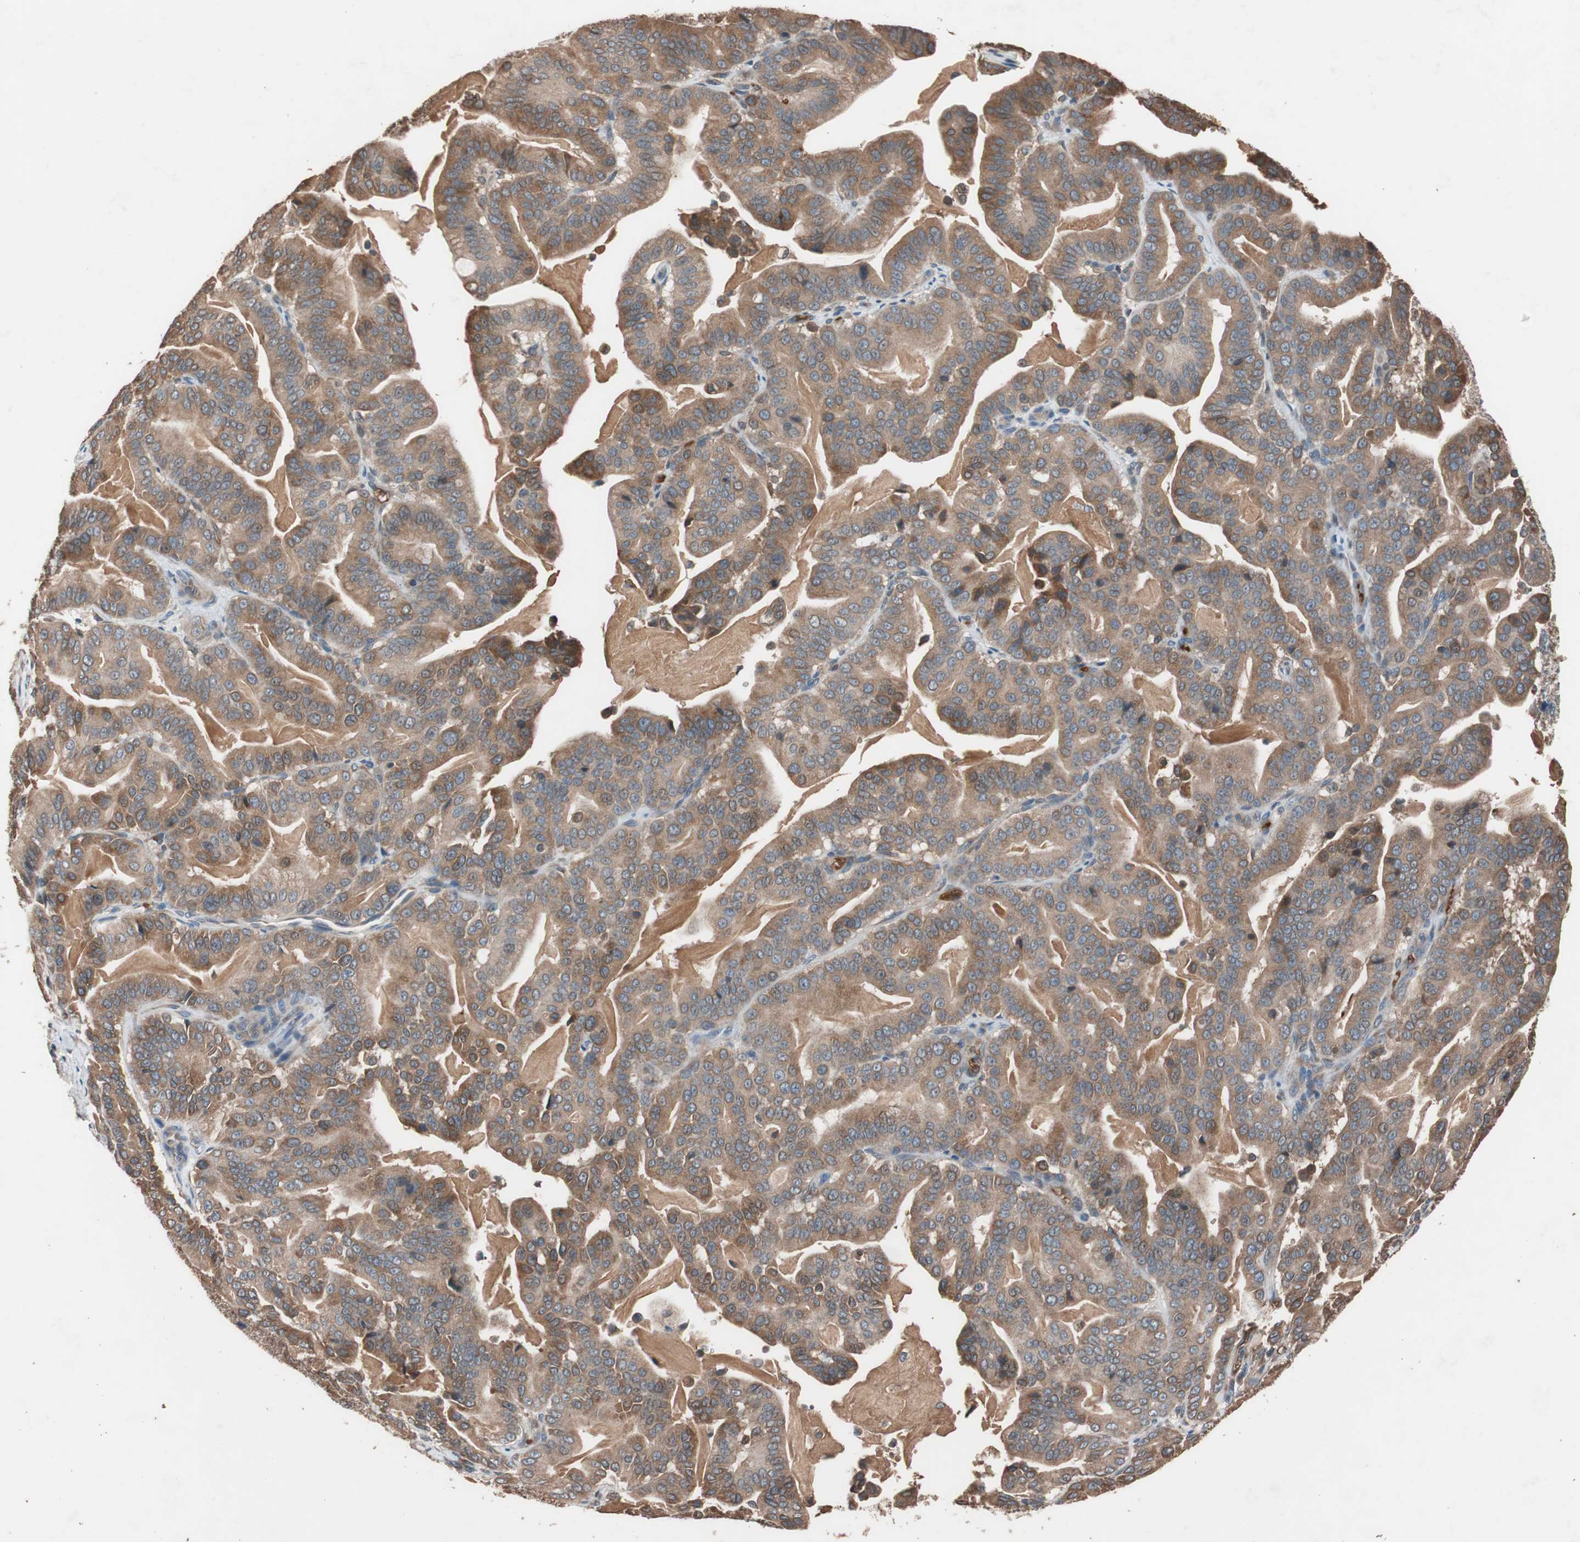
{"staining": {"intensity": "moderate", "quantity": ">75%", "location": "cytoplasmic/membranous"}, "tissue": "pancreatic cancer", "cell_type": "Tumor cells", "image_type": "cancer", "snomed": [{"axis": "morphology", "description": "Adenocarcinoma, NOS"}, {"axis": "topography", "description": "Pancreas"}], "caption": "Adenocarcinoma (pancreatic) stained with a brown dye demonstrates moderate cytoplasmic/membranous positive positivity in approximately >75% of tumor cells.", "gene": "GLYCTK", "patient": {"sex": "male", "age": 63}}